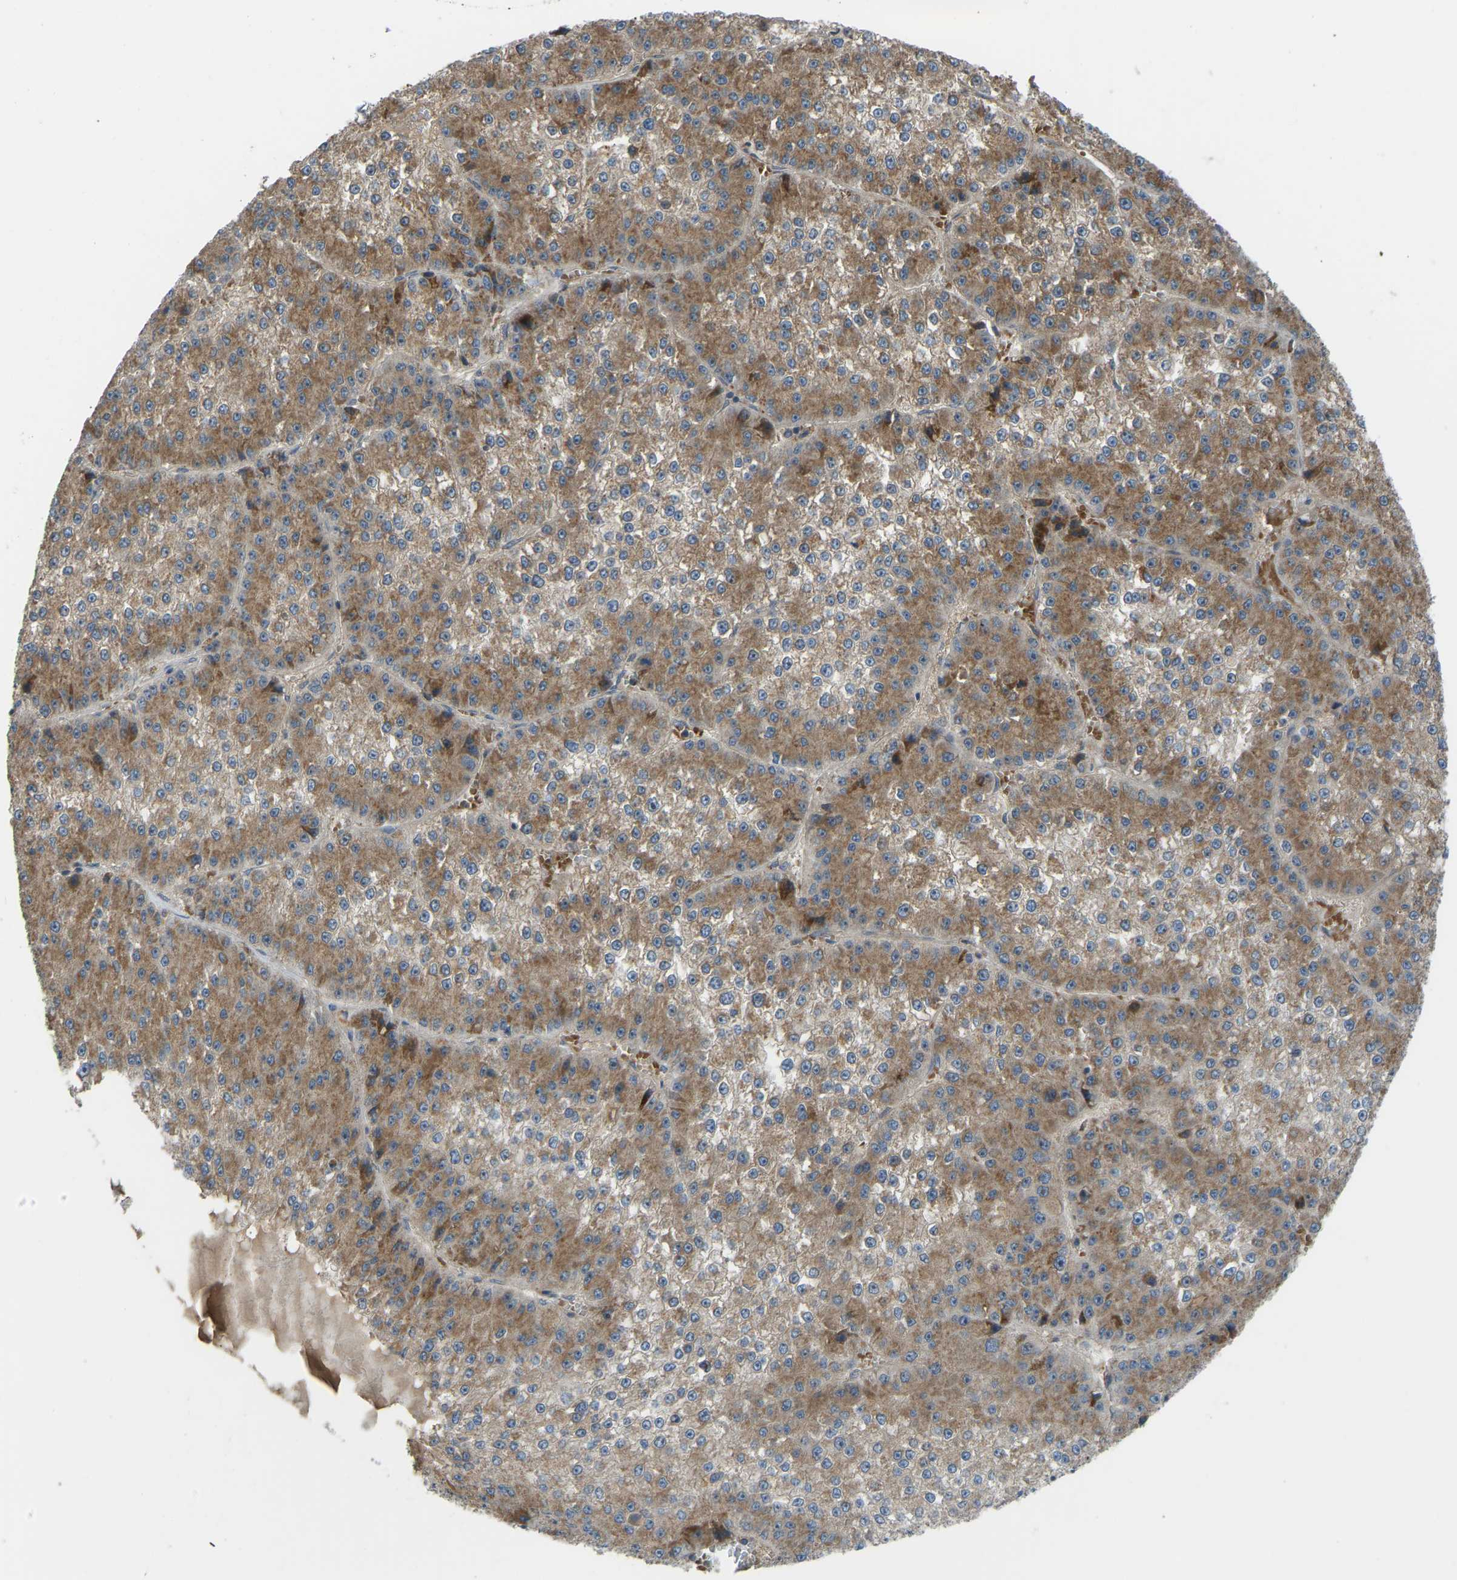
{"staining": {"intensity": "moderate", "quantity": ">75%", "location": "cytoplasmic/membranous"}, "tissue": "liver cancer", "cell_type": "Tumor cells", "image_type": "cancer", "snomed": [{"axis": "morphology", "description": "Carcinoma, Hepatocellular, NOS"}, {"axis": "topography", "description": "Liver"}], "caption": "Protein expression by immunohistochemistry (IHC) exhibits moderate cytoplasmic/membranous positivity in approximately >75% of tumor cells in hepatocellular carcinoma (liver). The staining was performed using DAB, with brown indicating positive protein expression. Nuclei are stained blue with hematoxylin.", "gene": "ZNF71", "patient": {"sex": "female", "age": 73}}